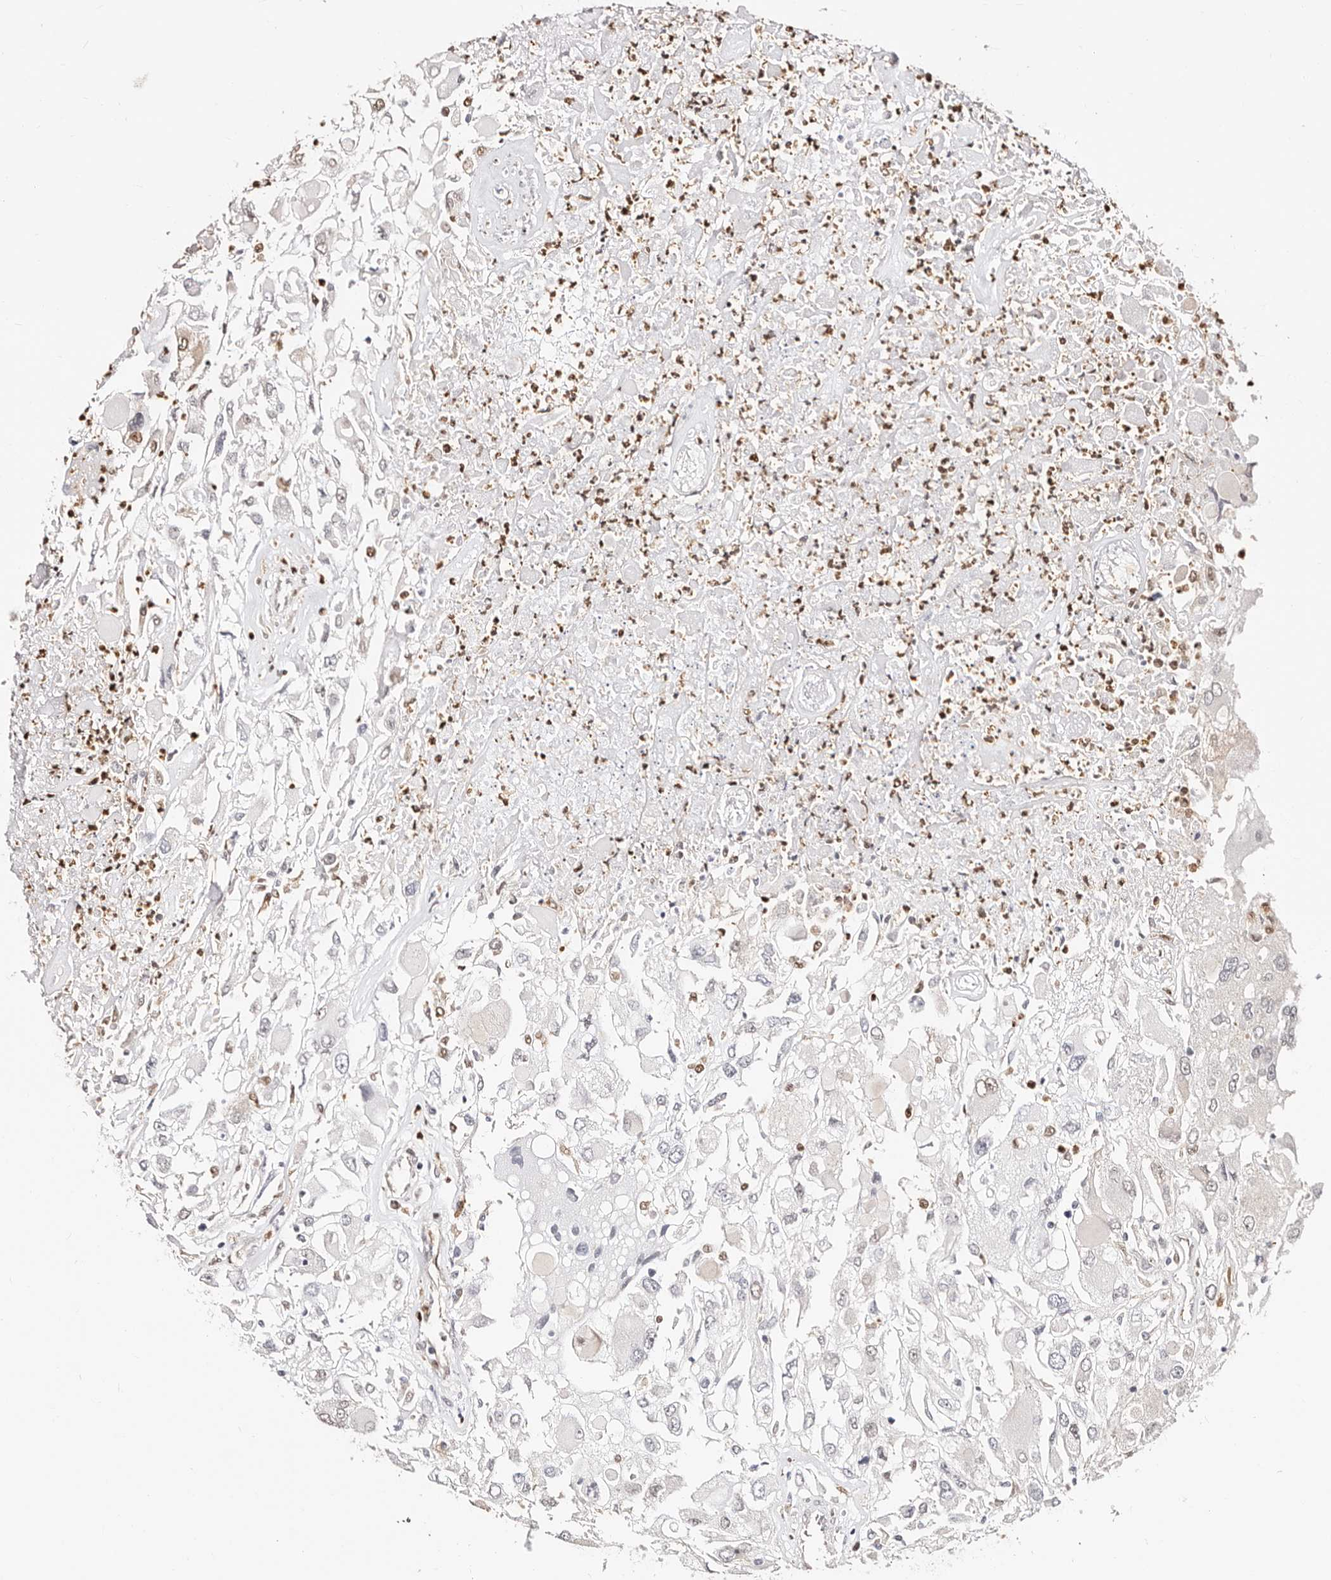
{"staining": {"intensity": "negative", "quantity": "none", "location": "none"}, "tissue": "renal cancer", "cell_type": "Tumor cells", "image_type": "cancer", "snomed": [{"axis": "morphology", "description": "Adenocarcinoma, NOS"}, {"axis": "topography", "description": "Kidney"}], "caption": "Tumor cells show no significant protein staining in renal cancer (adenocarcinoma). The staining is performed using DAB brown chromogen with nuclei counter-stained in using hematoxylin.", "gene": "TKT", "patient": {"sex": "female", "age": 52}}